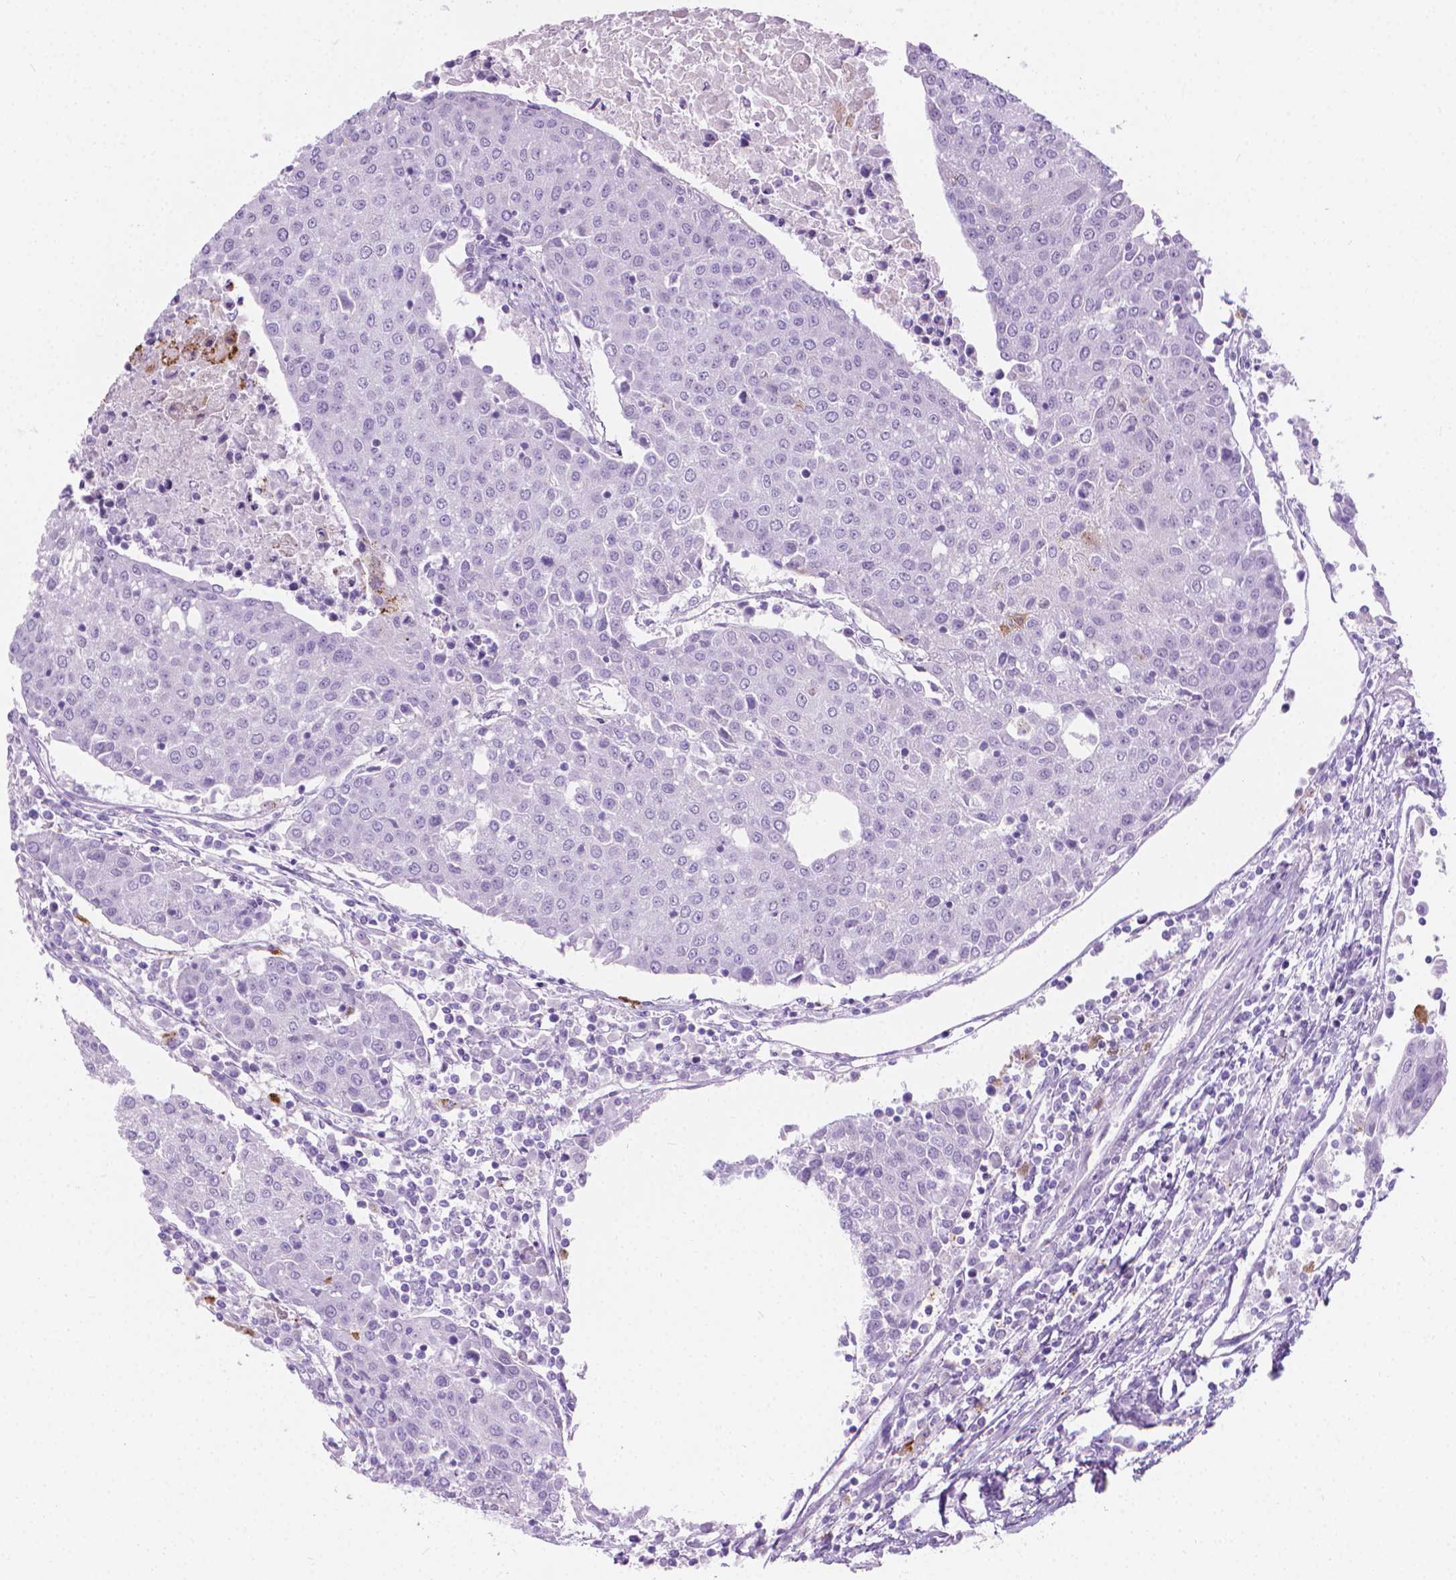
{"staining": {"intensity": "negative", "quantity": "none", "location": "none"}, "tissue": "urothelial cancer", "cell_type": "Tumor cells", "image_type": "cancer", "snomed": [{"axis": "morphology", "description": "Urothelial carcinoma, High grade"}, {"axis": "topography", "description": "Urinary bladder"}], "caption": "A histopathology image of urothelial cancer stained for a protein exhibits no brown staining in tumor cells.", "gene": "CFAP52", "patient": {"sex": "female", "age": 85}}